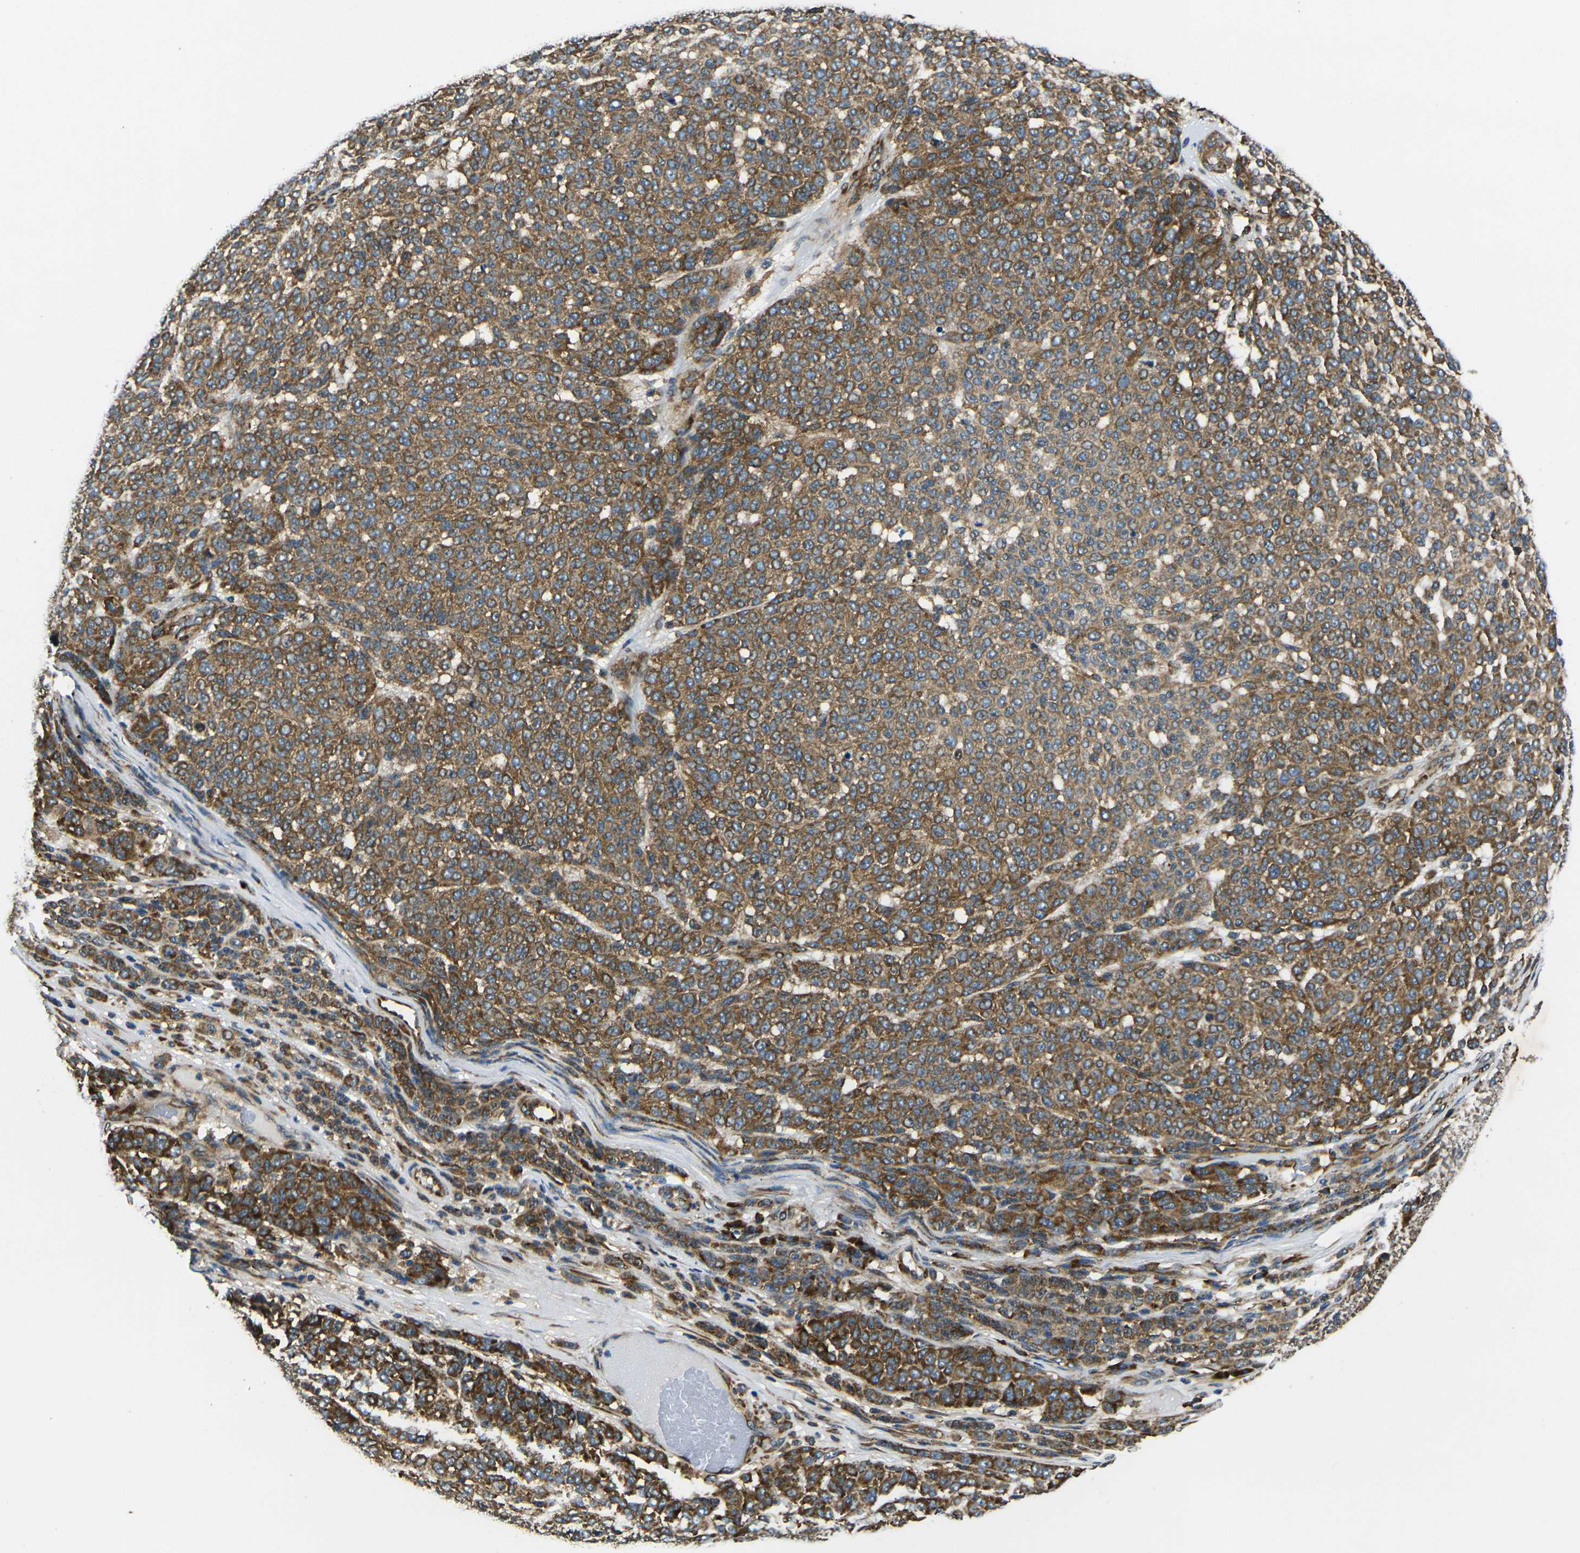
{"staining": {"intensity": "moderate", "quantity": ">75%", "location": "cytoplasmic/membranous"}, "tissue": "melanoma", "cell_type": "Tumor cells", "image_type": "cancer", "snomed": [{"axis": "morphology", "description": "Malignant melanoma, NOS"}, {"axis": "topography", "description": "Skin"}], "caption": "DAB (3,3'-diaminobenzidine) immunohistochemical staining of human melanoma exhibits moderate cytoplasmic/membranous protein staining in approximately >75% of tumor cells.", "gene": "RPSA", "patient": {"sex": "male", "age": 59}}